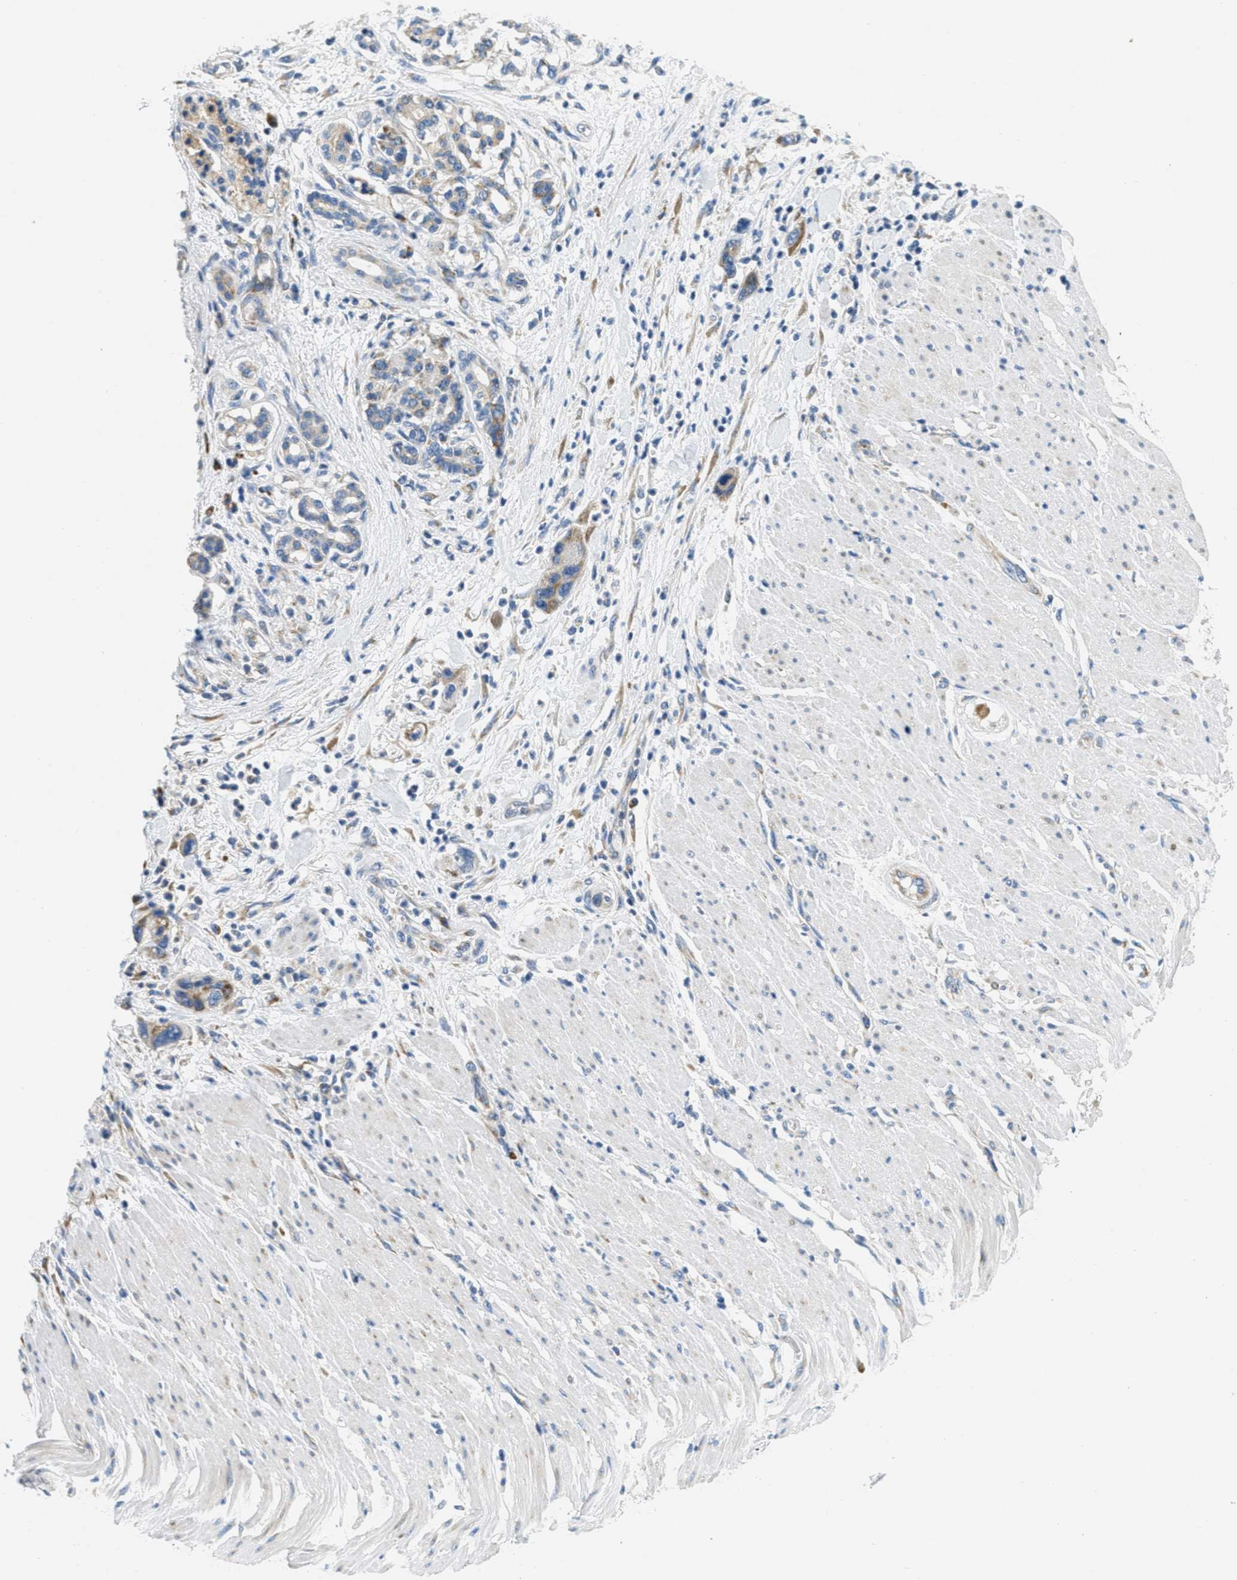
{"staining": {"intensity": "moderate", "quantity": "25%-75%", "location": "cytoplasmic/membranous"}, "tissue": "pancreatic cancer", "cell_type": "Tumor cells", "image_type": "cancer", "snomed": [{"axis": "morphology", "description": "Normal tissue, NOS"}, {"axis": "morphology", "description": "Adenocarcinoma, NOS"}, {"axis": "topography", "description": "Pancreas"}], "caption": "A medium amount of moderate cytoplasmic/membranous expression is appreciated in approximately 25%-75% of tumor cells in pancreatic cancer (adenocarcinoma) tissue.", "gene": "CA4", "patient": {"sex": "female", "age": 71}}